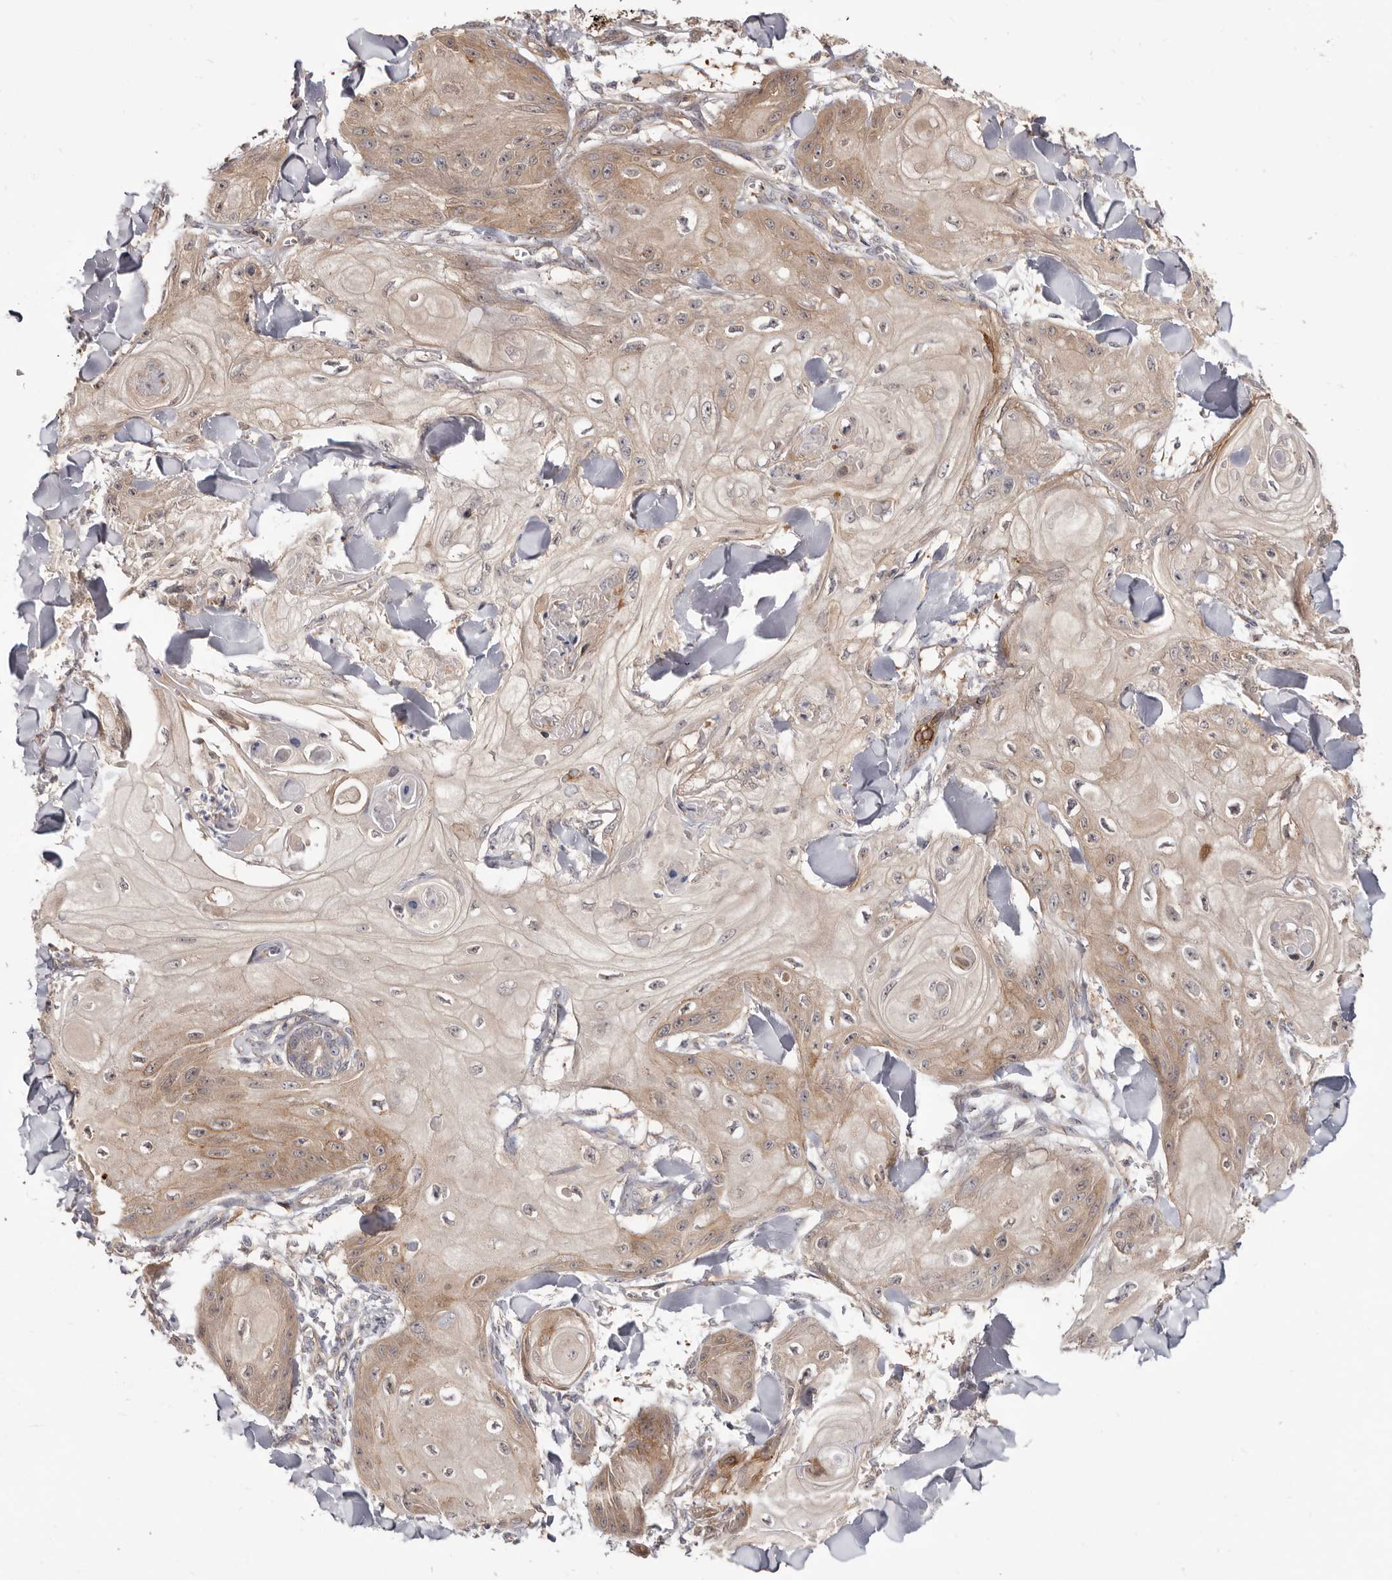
{"staining": {"intensity": "weak", "quantity": "25%-75%", "location": "cytoplasmic/membranous"}, "tissue": "skin cancer", "cell_type": "Tumor cells", "image_type": "cancer", "snomed": [{"axis": "morphology", "description": "Squamous cell carcinoma, NOS"}, {"axis": "topography", "description": "Skin"}], "caption": "Immunohistochemical staining of skin cancer exhibits weak cytoplasmic/membranous protein positivity in approximately 25%-75% of tumor cells.", "gene": "GPATCH4", "patient": {"sex": "male", "age": 74}}